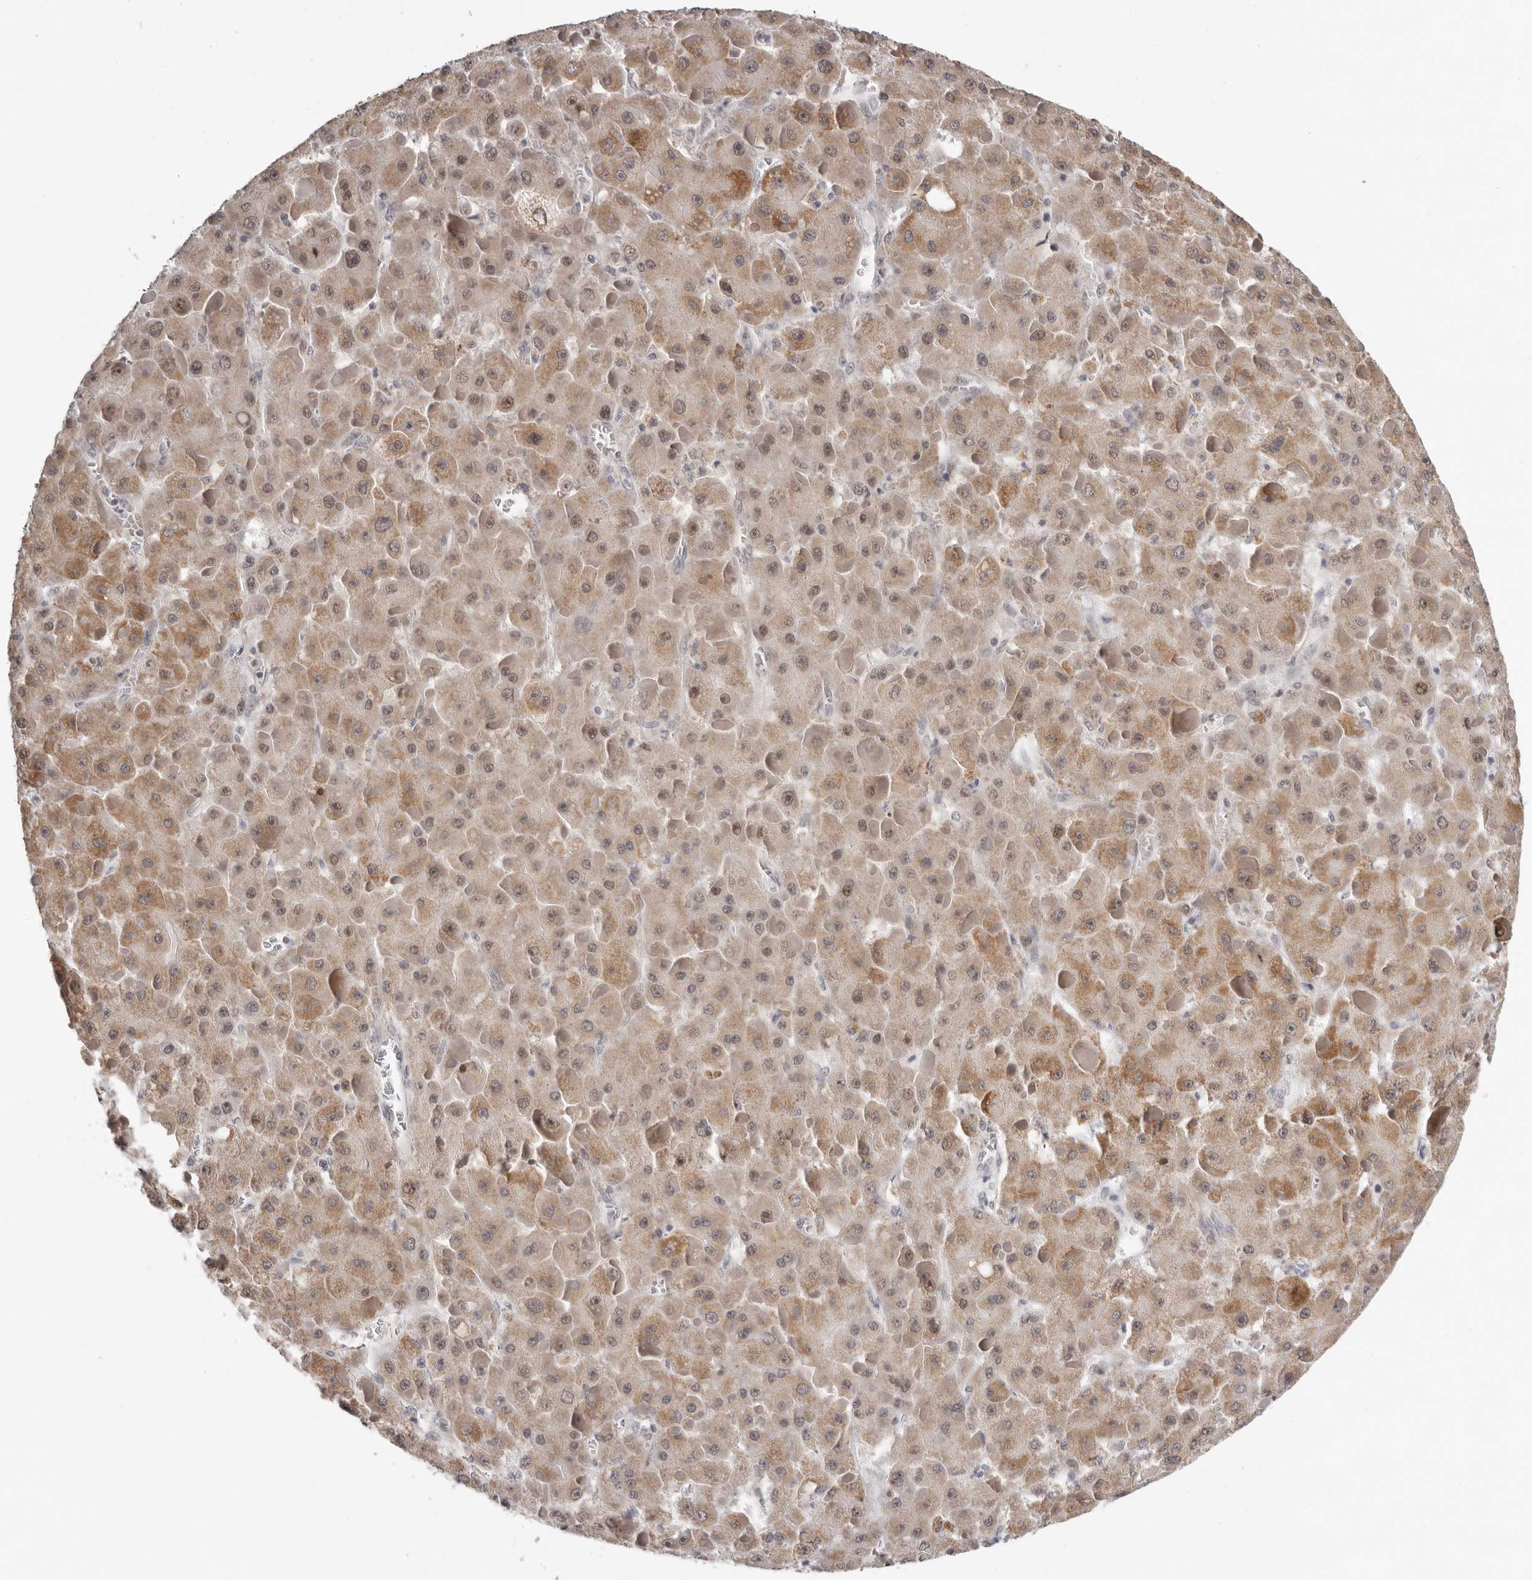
{"staining": {"intensity": "moderate", "quantity": ">75%", "location": "cytoplasmic/membranous,nuclear"}, "tissue": "liver cancer", "cell_type": "Tumor cells", "image_type": "cancer", "snomed": [{"axis": "morphology", "description": "Carcinoma, Hepatocellular, NOS"}, {"axis": "topography", "description": "Liver"}], "caption": "IHC photomicrograph of neoplastic tissue: liver cancer stained using immunohistochemistry shows medium levels of moderate protein expression localized specifically in the cytoplasmic/membranous and nuclear of tumor cells, appearing as a cytoplasmic/membranous and nuclear brown color.", "gene": "BRCA2", "patient": {"sex": "female", "age": 73}}